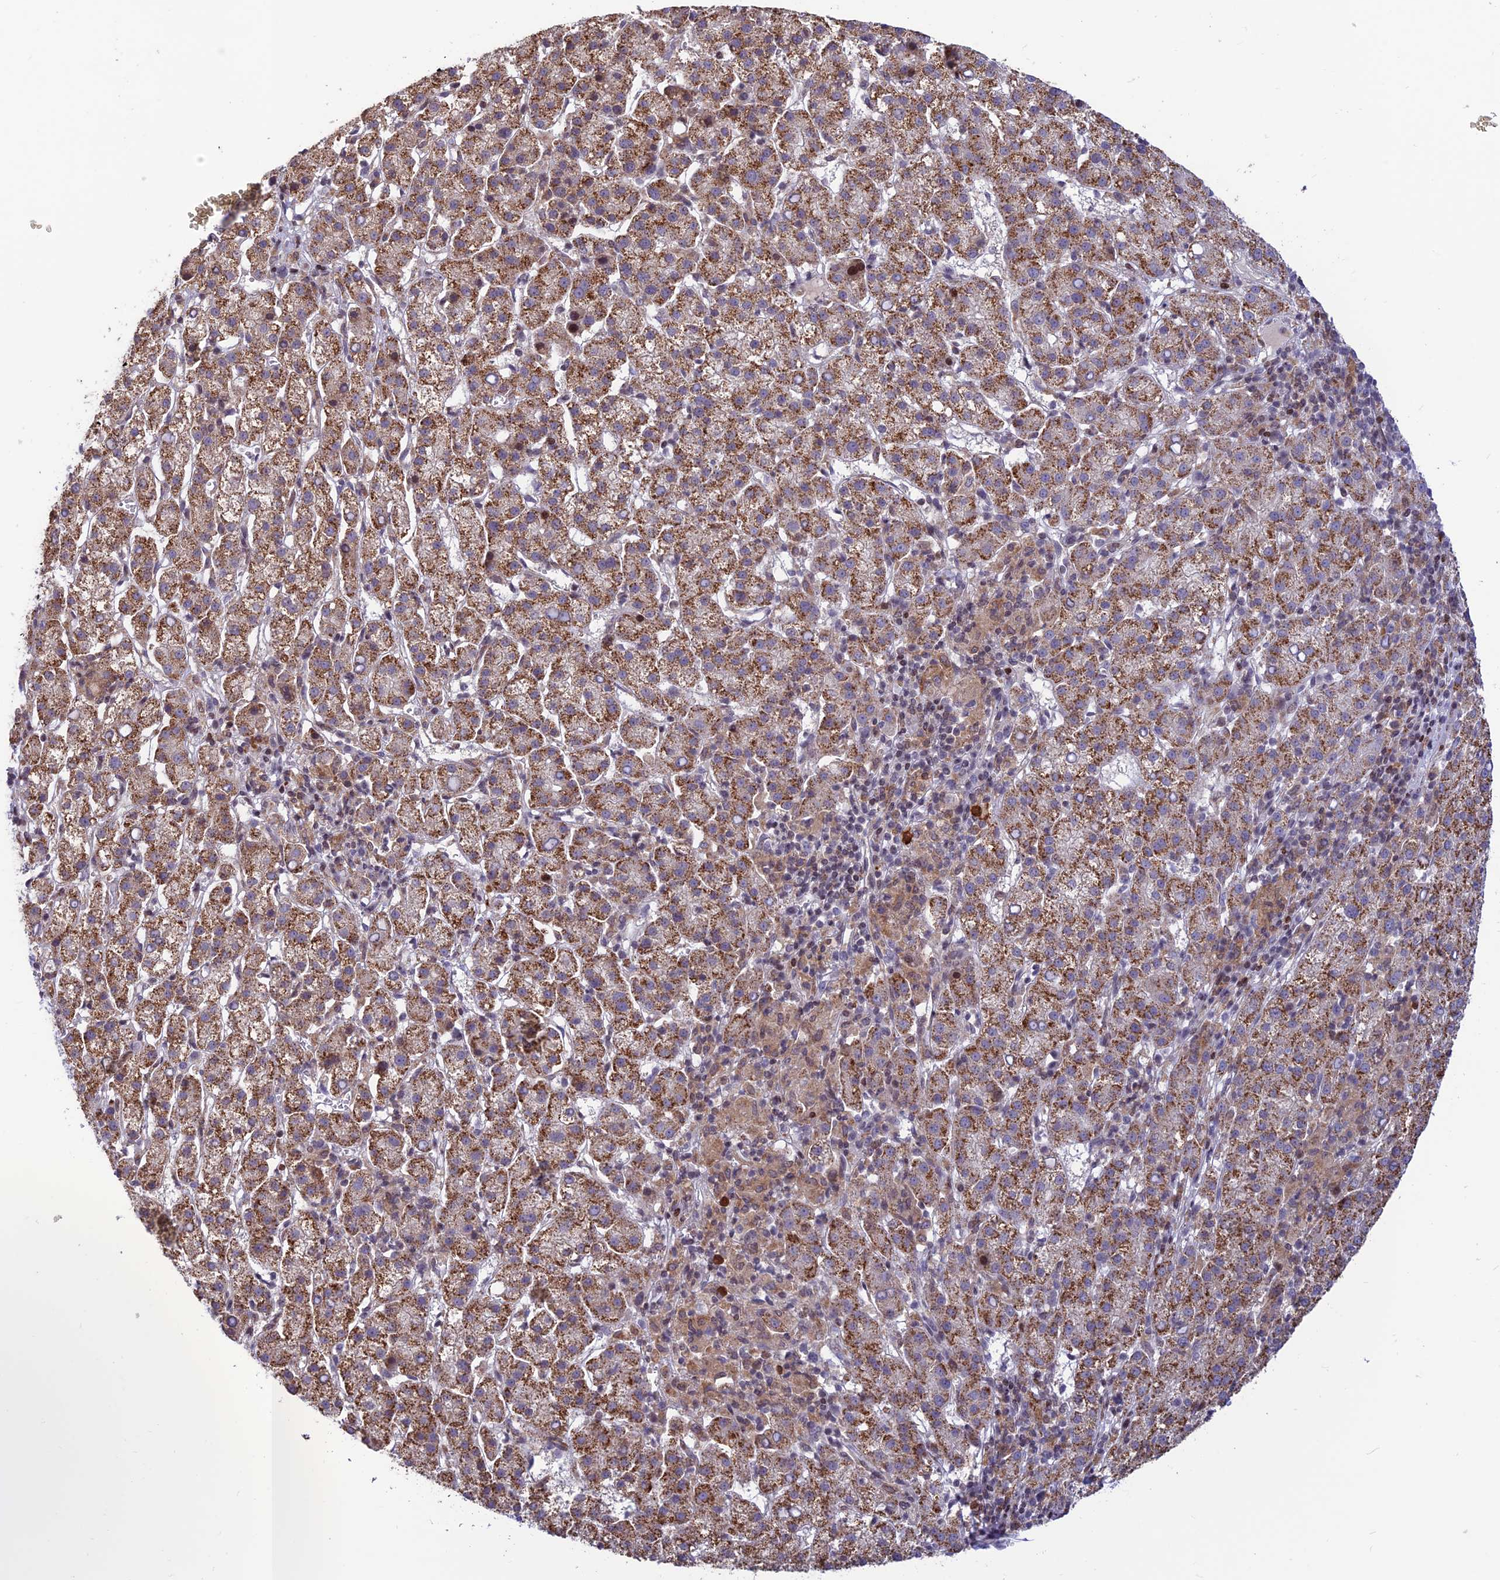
{"staining": {"intensity": "moderate", "quantity": ">75%", "location": "cytoplasmic/membranous"}, "tissue": "liver cancer", "cell_type": "Tumor cells", "image_type": "cancer", "snomed": [{"axis": "morphology", "description": "Carcinoma, Hepatocellular, NOS"}, {"axis": "topography", "description": "Liver"}], "caption": "Human liver hepatocellular carcinoma stained for a protein (brown) reveals moderate cytoplasmic/membranous positive staining in about >75% of tumor cells.", "gene": "FAM186B", "patient": {"sex": "female", "age": 58}}